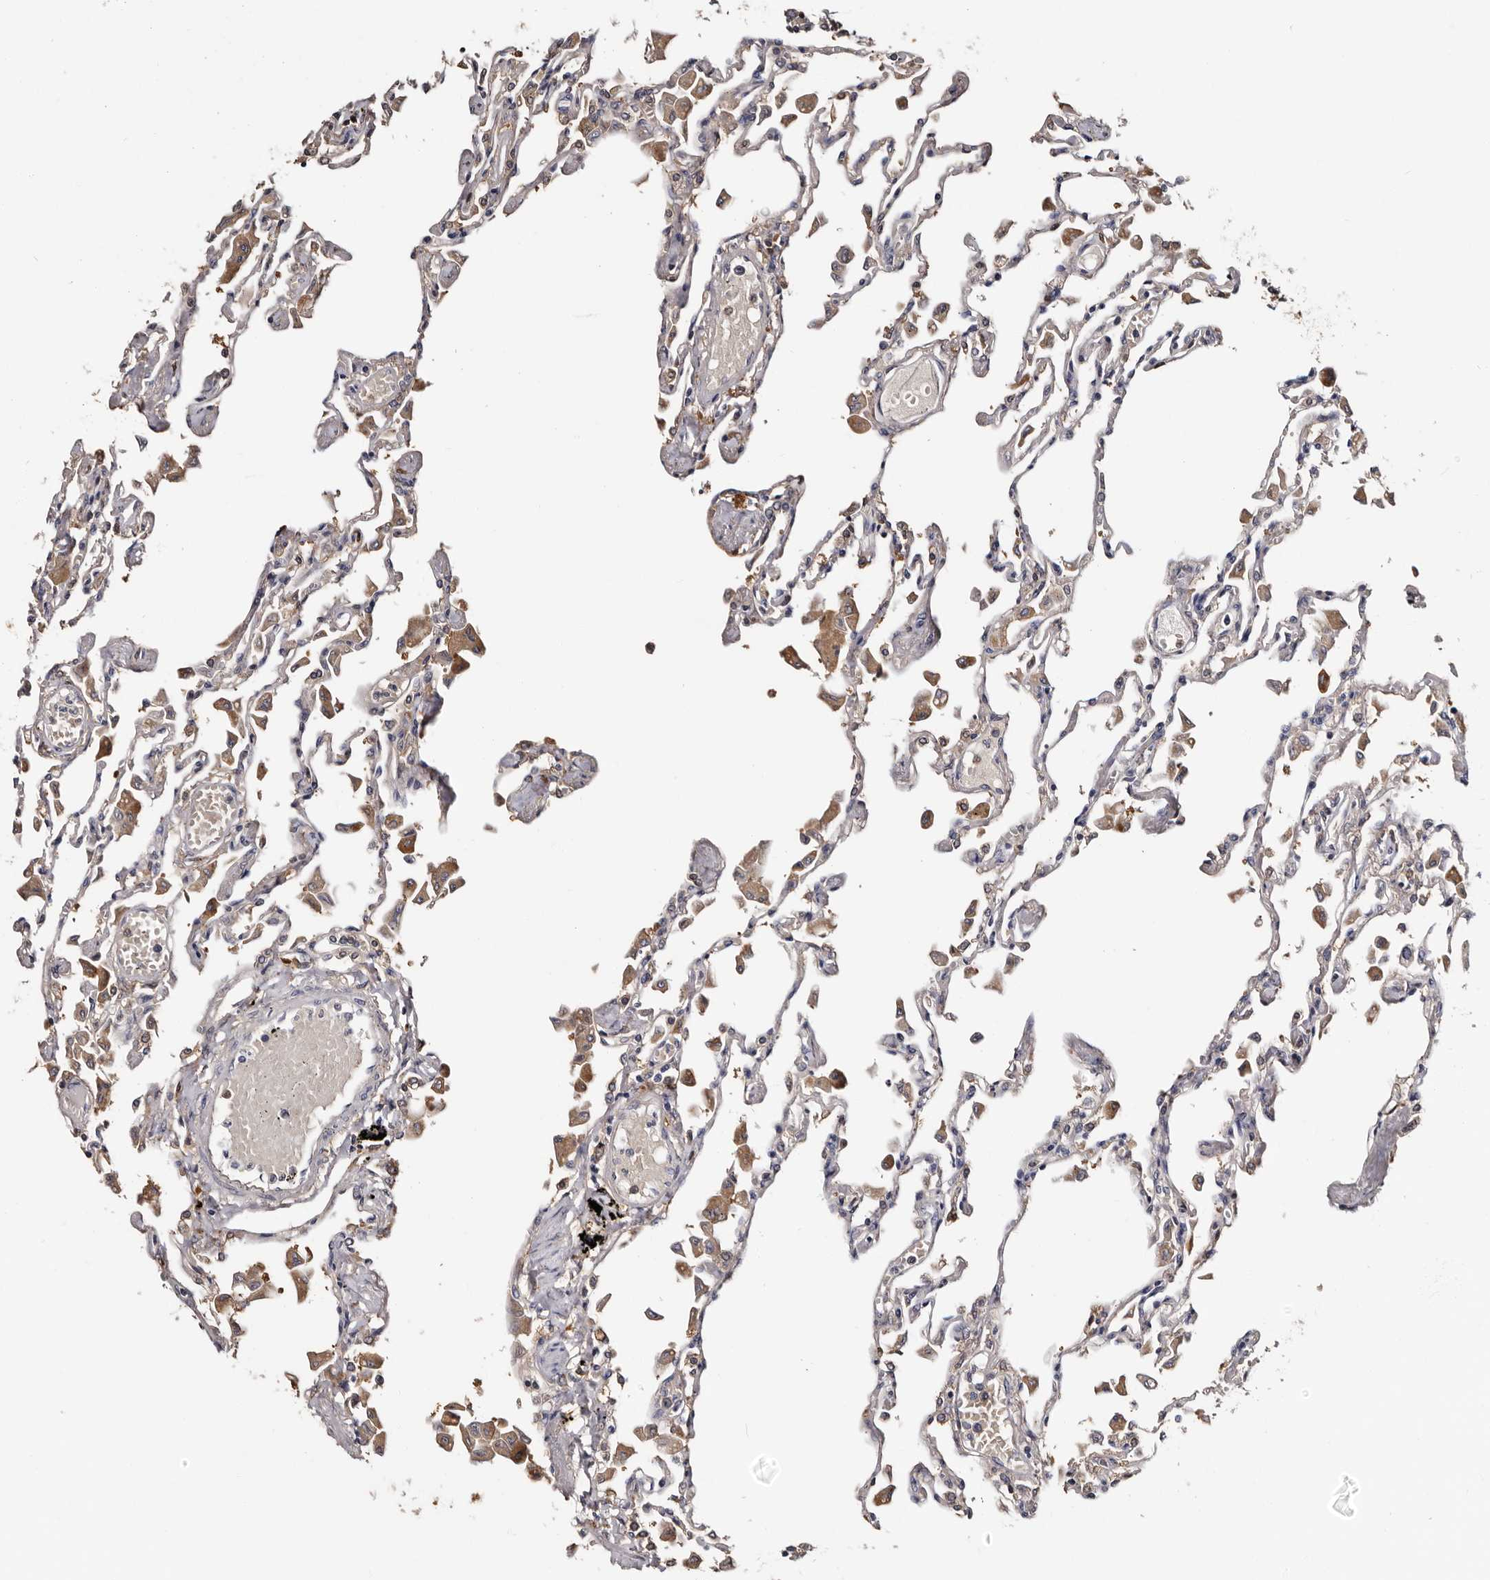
{"staining": {"intensity": "negative", "quantity": "none", "location": "none"}, "tissue": "lung", "cell_type": "Alveolar cells", "image_type": "normal", "snomed": [{"axis": "morphology", "description": "Normal tissue, NOS"}, {"axis": "topography", "description": "Bronchus"}, {"axis": "topography", "description": "Lung"}], "caption": "High magnification brightfield microscopy of benign lung stained with DAB (3,3'-diaminobenzidine) (brown) and counterstained with hematoxylin (blue): alveolar cells show no significant positivity. (Stains: DAB immunohistochemistry (IHC) with hematoxylin counter stain, Microscopy: brightfield microscopy at high magnification).", "gene": "DNPH1", "patient": {"sex": "female", "age": 49}}